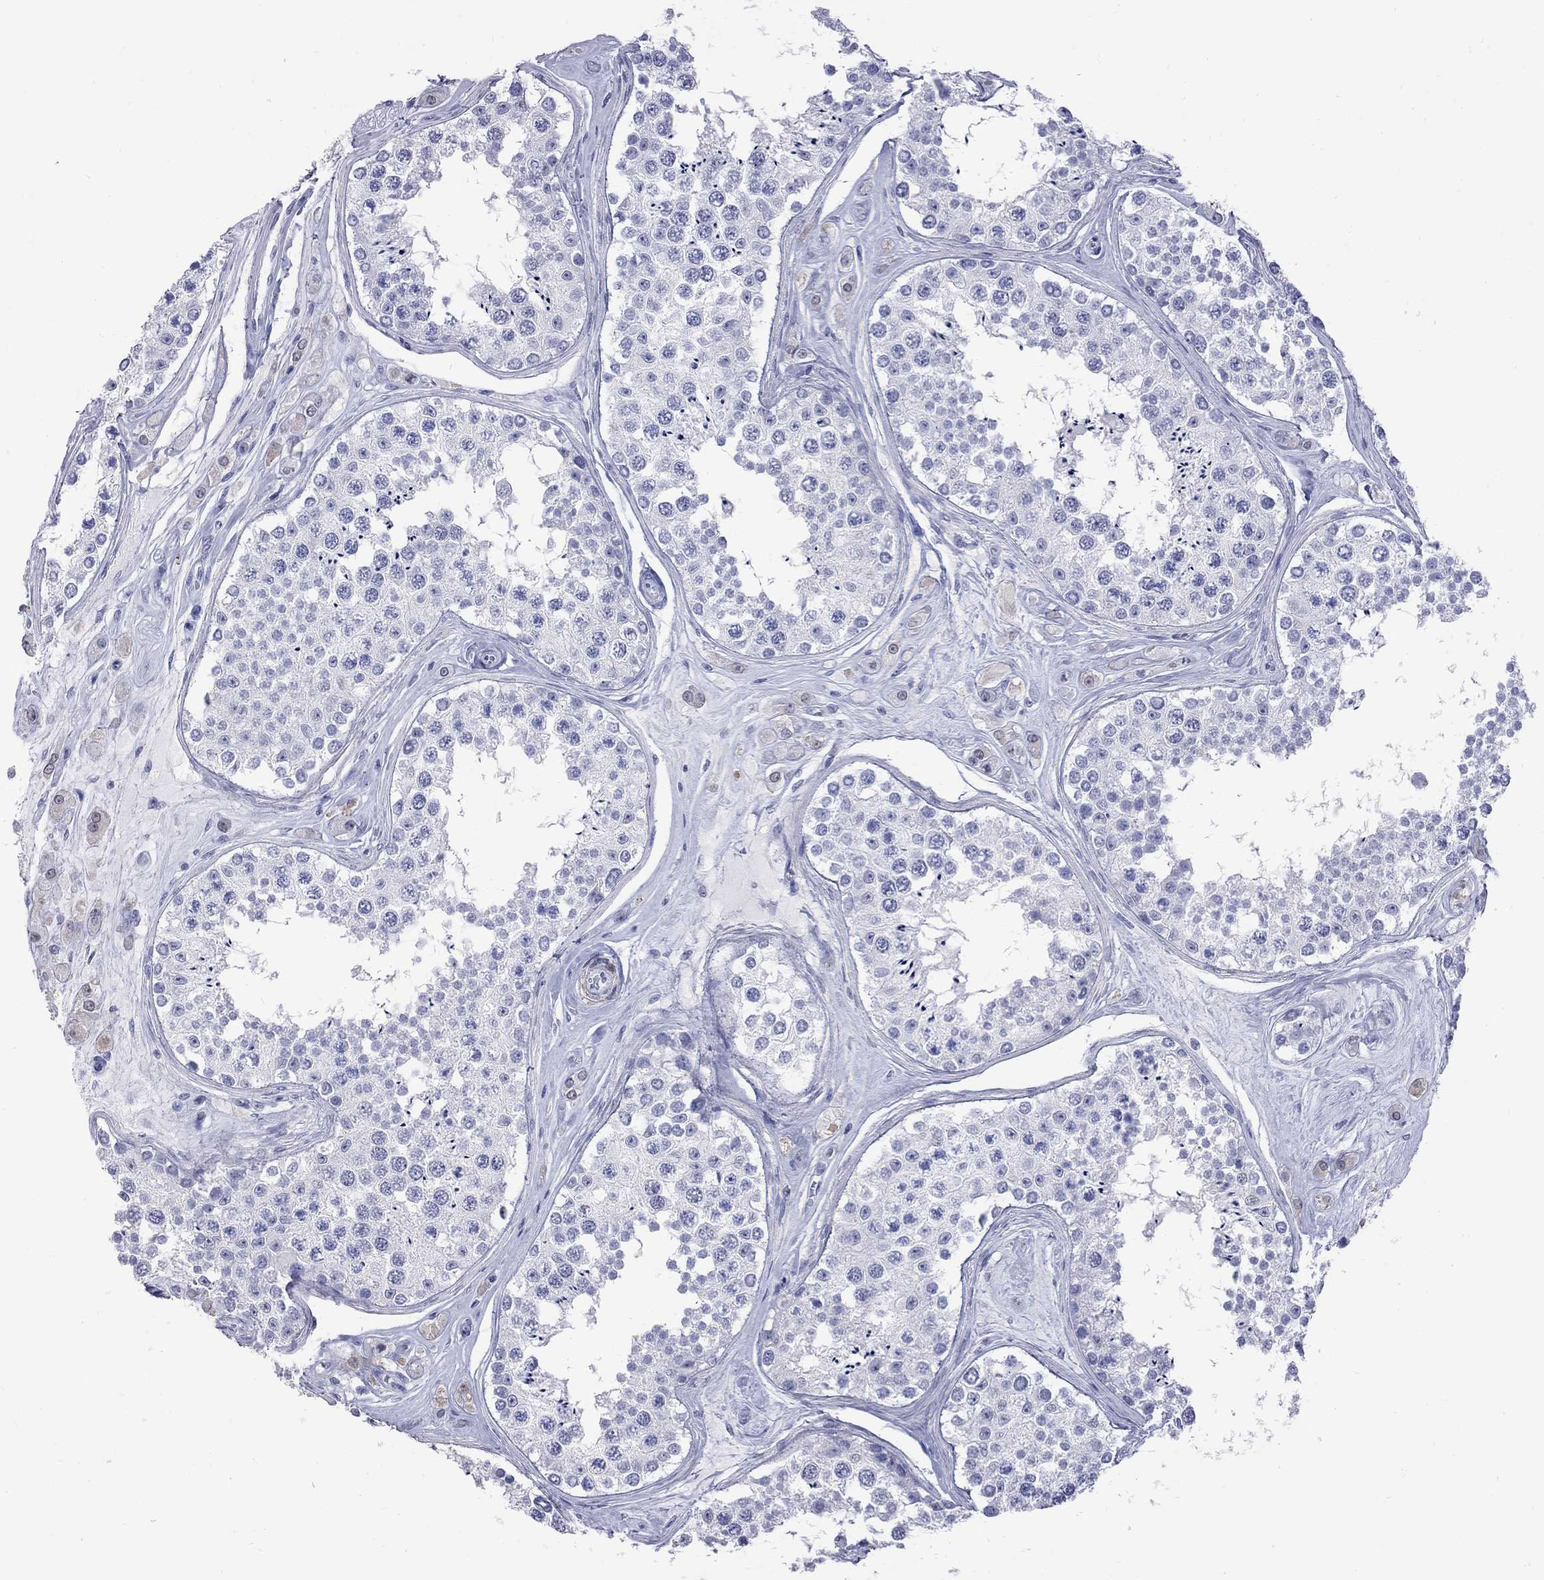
{"staining": {"intensity": "negative", "quantity": "none", "location": "none"}, "tissue": "testis", "cell_type": "Cells in seminiferous ducts", "image_type": "normal", "snomed": [{"axis": "morphology", "description": "Normal tissue, NOS"}, {"axis": "topography", "description": "Testis"}], "caption": "DAB (3,3'-diaminobenzidine) immunohistochemical staining of normal testis demonstrates no significant staining in cells in seminiferous ducts. (DAB IHC visualized using brightfield microscopy, high magnification).", "gene": "BPIFB1", "patient": {"sex": "male", "age": 25}}